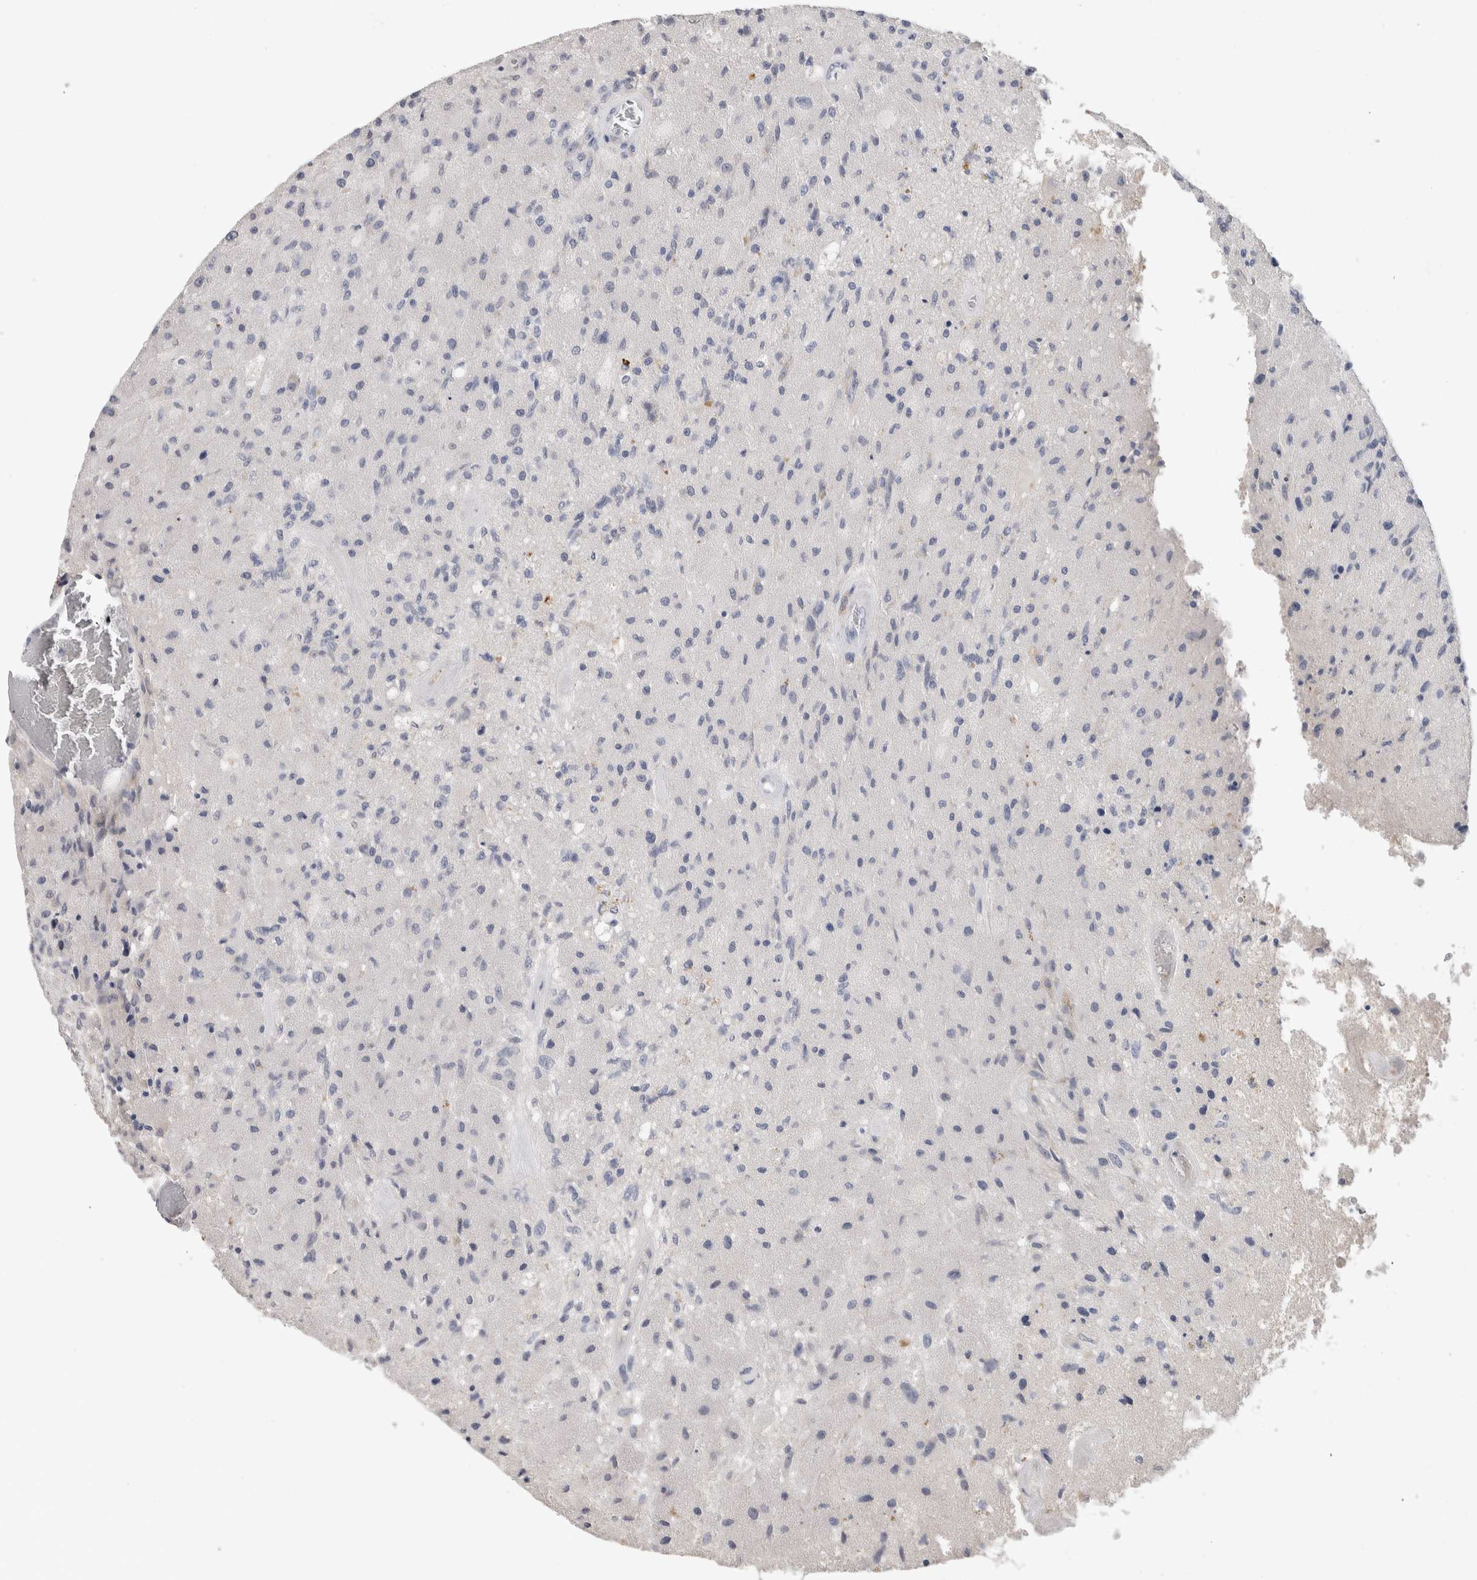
{"staining": {"intensity": "negative", "quantity": "none", "location": "none"}, "tissue": "glioma", "cell_type": "Tumor cells", "image_type": "cancer", "snomed": [{"axis": "morphology", "description": "Normal tissue, NOS"}, {"axis": "morphology", "description": "Glioma, malignant, High grade"}, {"axis": "topography", "description": "Cerebral cortex"}], "caption": "This is an IHC photomicrograph of human malignant glioma (high-grade). There is no expression in tumor cells.", "gene": "SCGB1A1", "patient": {"sex": "male", "age": 77}}